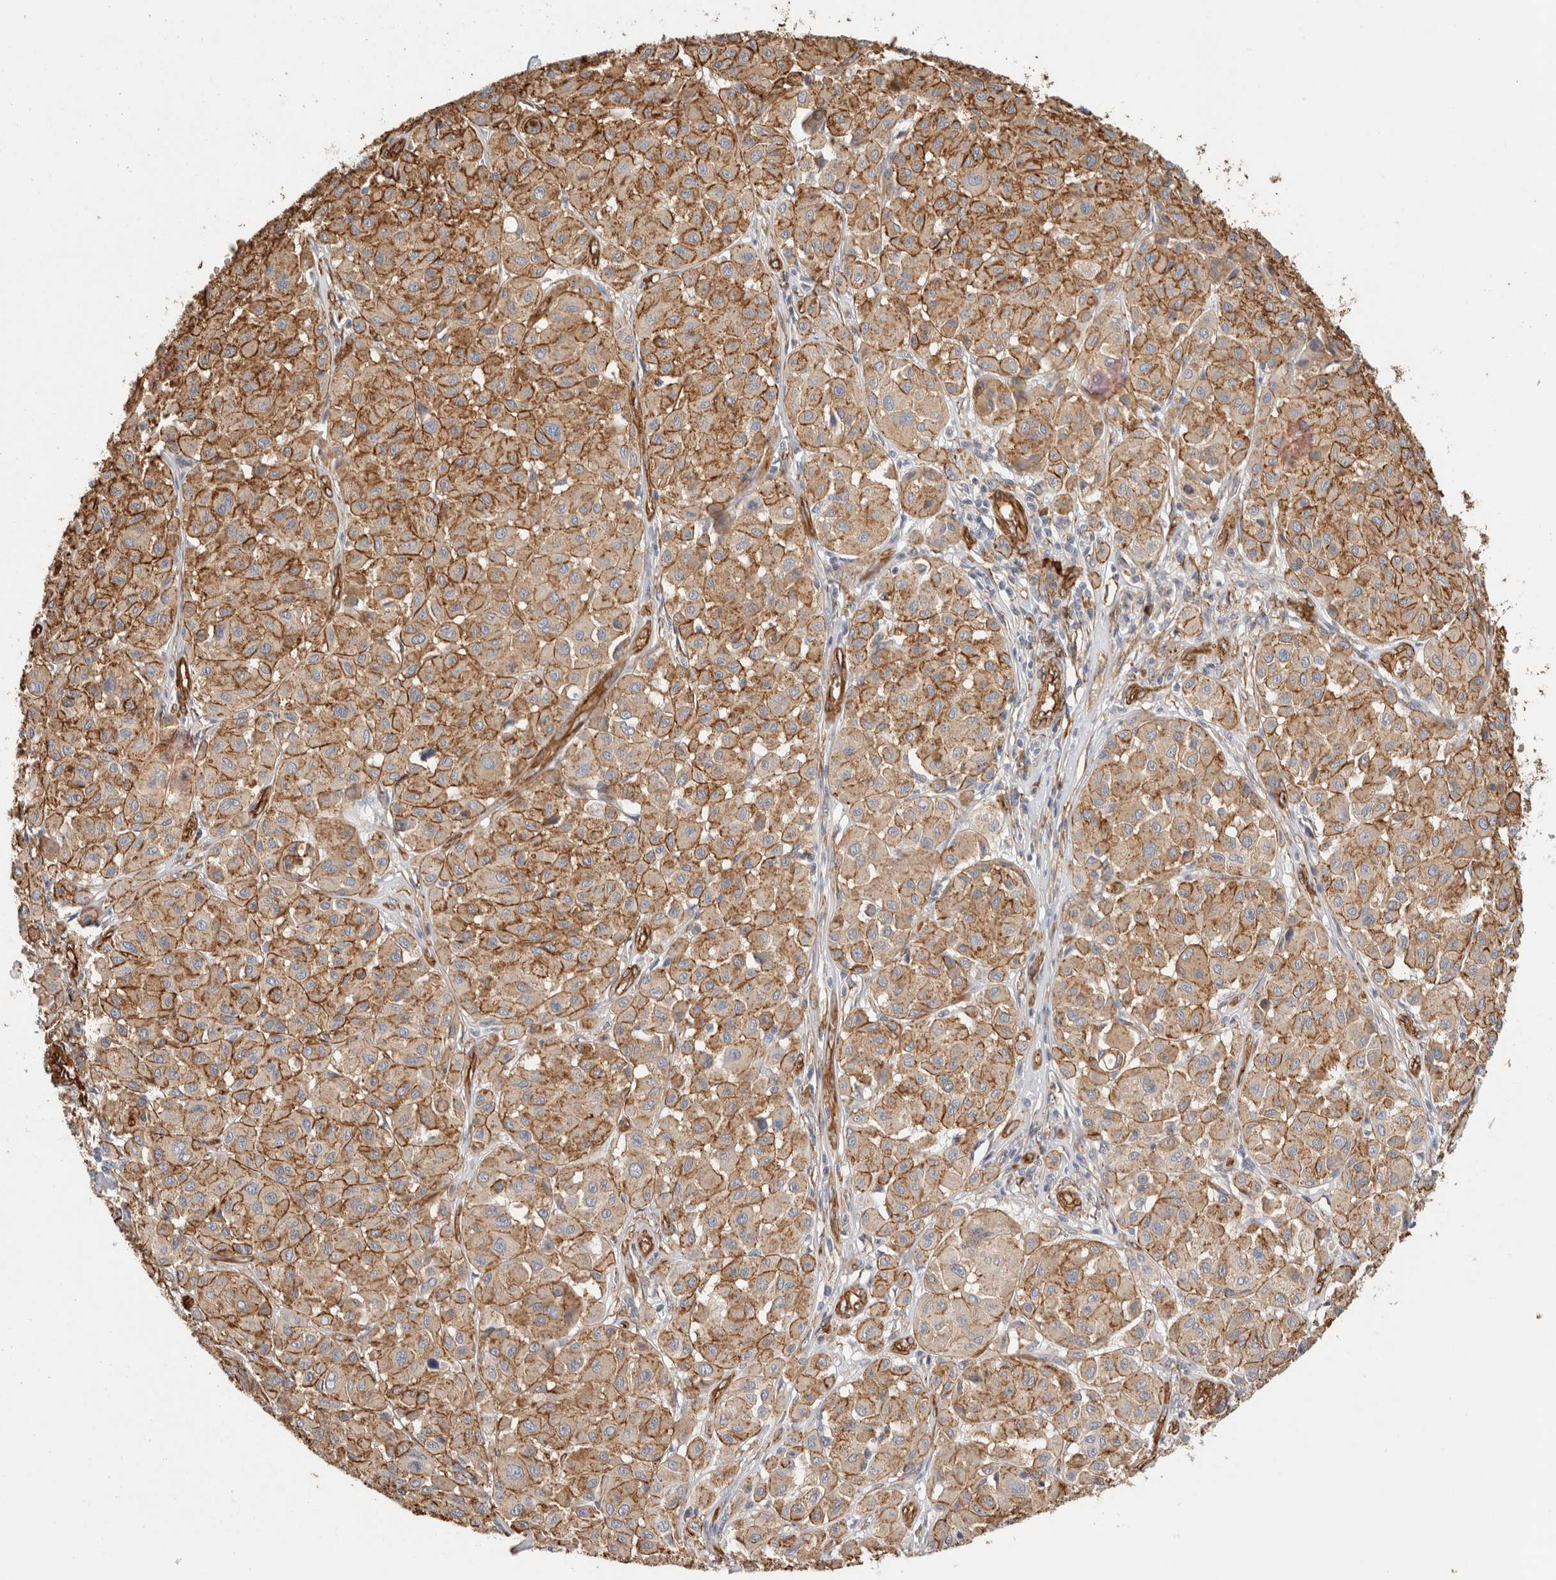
{"staining": {"intensity": "moderate", "quantity": ">75%", "location": "cytoplasmic/membranous"}, "tissue": "melanoma", "cell_type": "Tumor cells", "image_type": "cancer", "snomed": [{"axis": "morphology", "description": "Malignant melanoma, Metastatic site"}, {"axis": "topography", "description": "Soft tissue"}], "caption": "This is an image of immunohistochemistry (IHC) staining of melanoma, which shows moderate positivity in the cytoplasmic/membranous of tumor cells.", "gene": "JMJD4", "patient": {"sex": "male", "age": 41}}